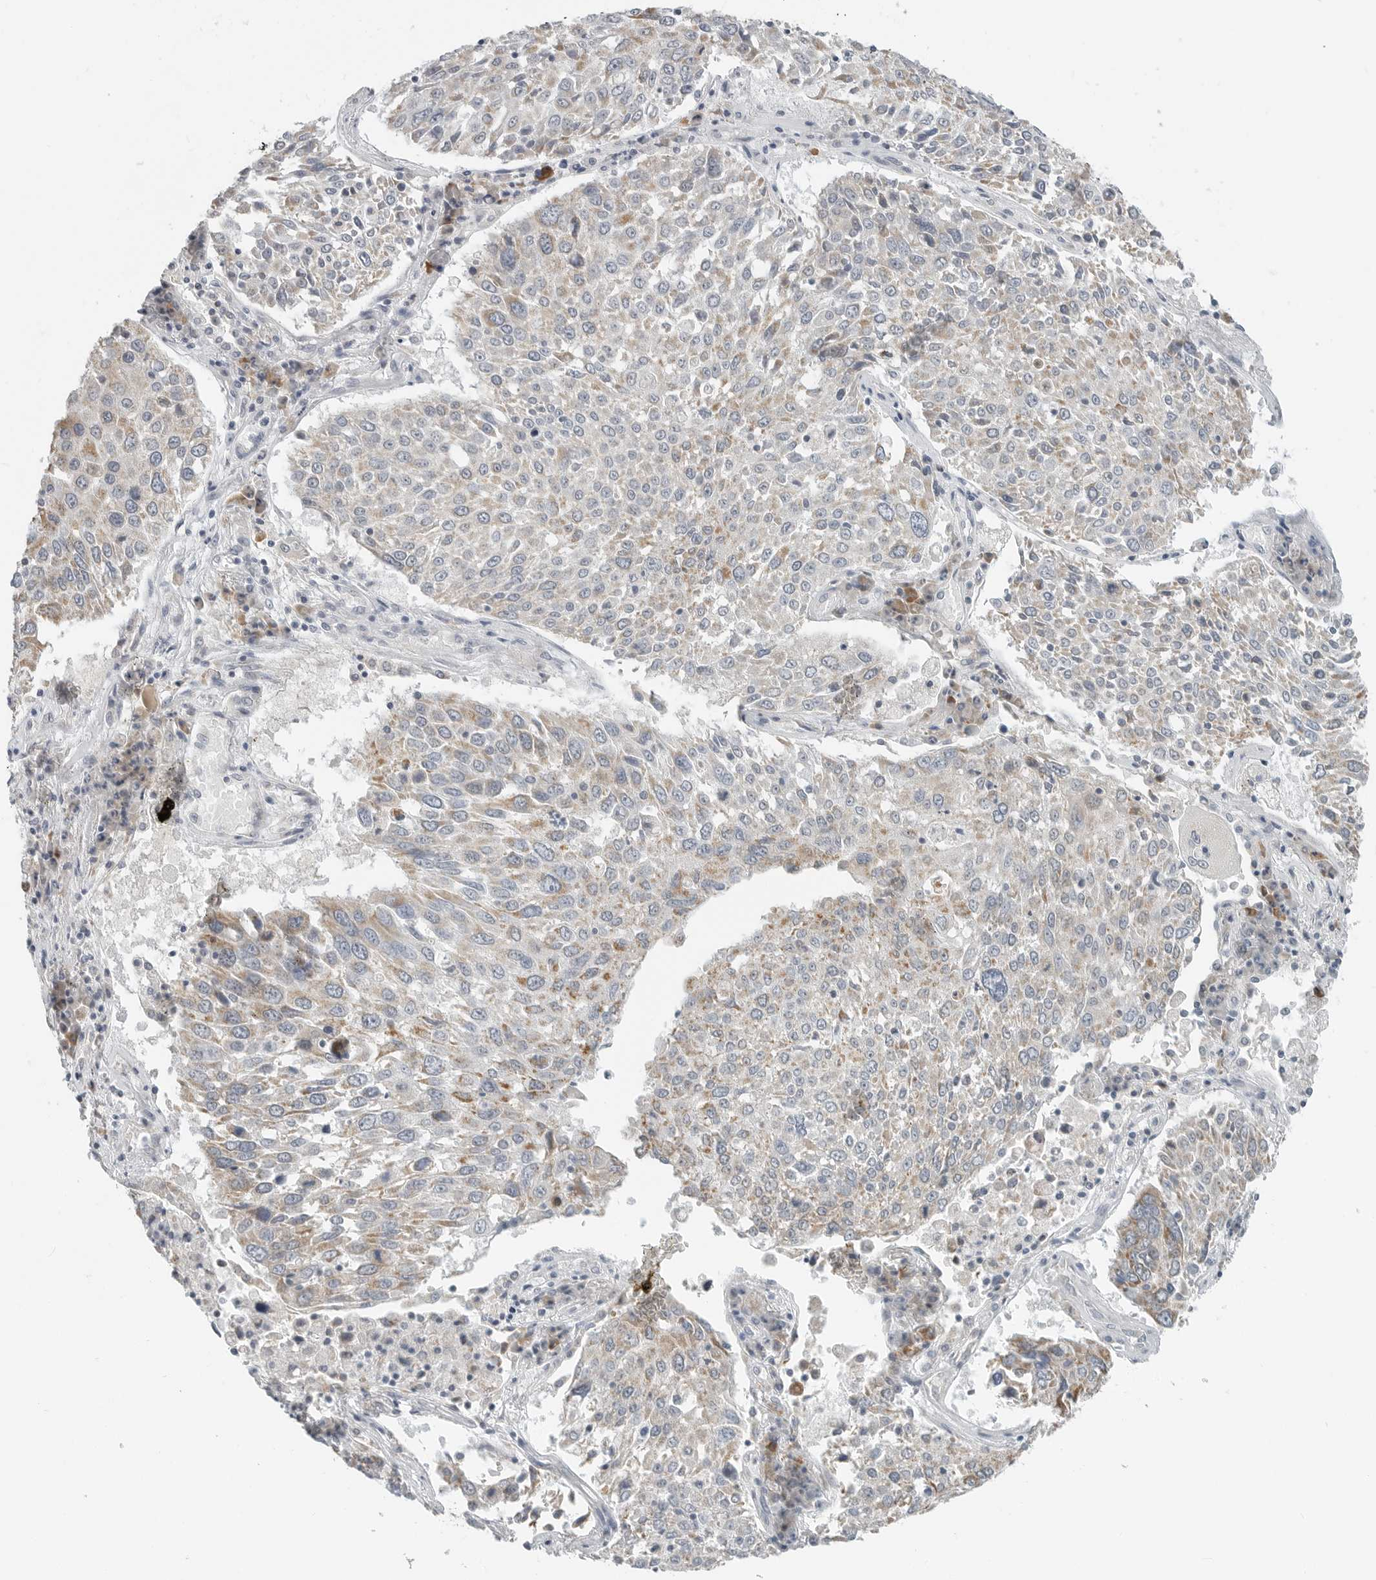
{"staining": {"intensity": "moderate", "quantity": "<25%", "location": "cytoplasmic/membranous"}, "tissue": "lung cancer", "cell_type": "Tumor cells", "image_type": "cancer", "snomed": [{"axis": "morphology", "description": "Squamous cell carcinoma, NOS"}, {"axis": "topography", "description": "Lung"}], "caption": "Lung squamous cell carcinoma tissue shows moderate cytoplasmic/membranous positivity in approximately <25% of tumor cells", "gene": "IL12RB2", "patient": {"sex": "male", "age": 65}}